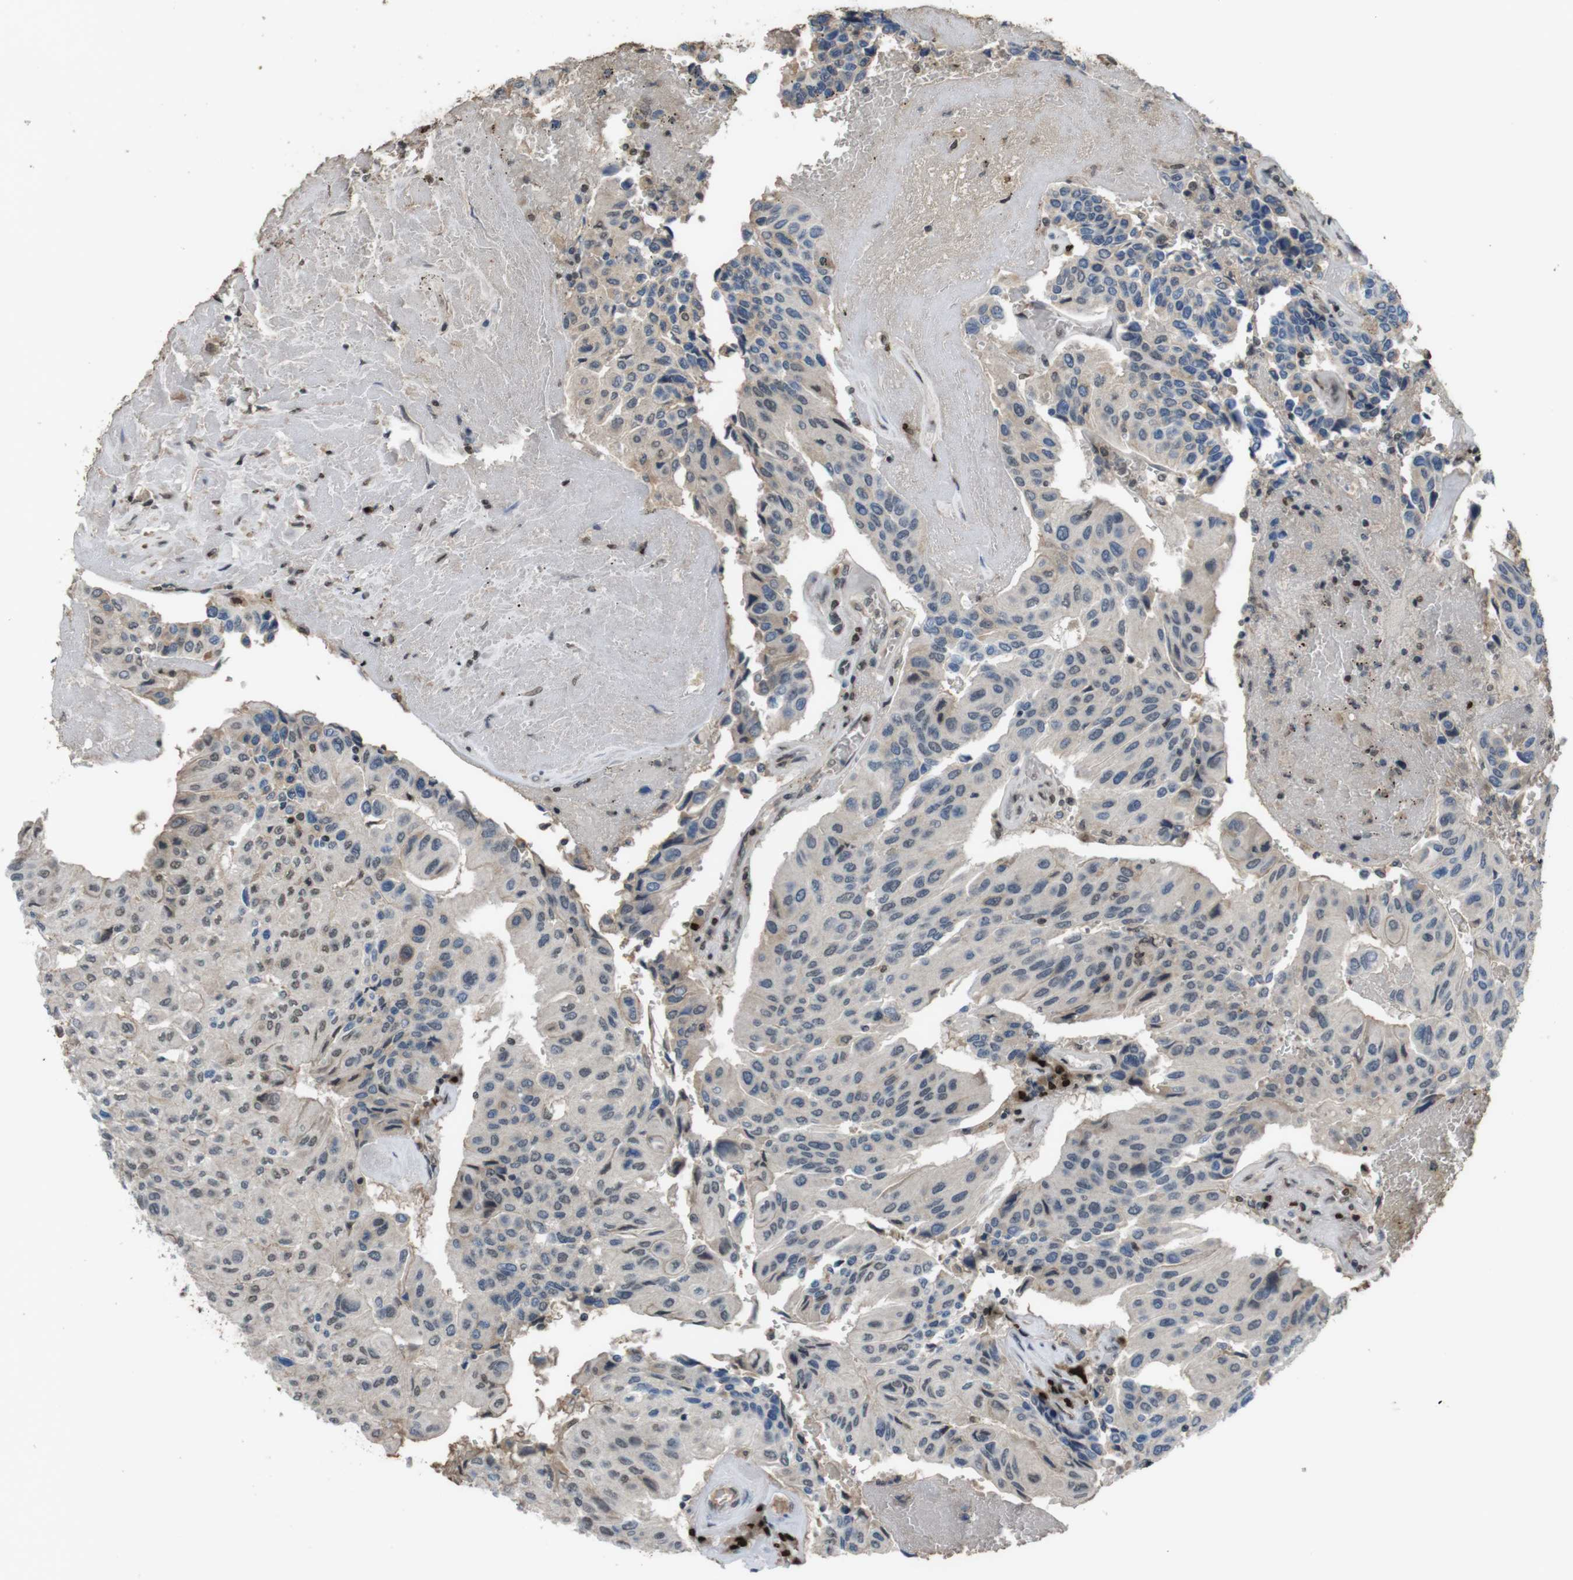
{"staining": {"intensity": "weak", "quantity": "25%-75%", "location": "nuclear"}, "tissue": "urothelial cancer", "cell_type": "Tumor cells", "image_type": "cancer", "snomed": [{"axis": "morphology", "description": "Urothelial carcinoma, High grade"}, {"axis": "topography", "description": "Urinary bladder"}], "caption": "A high-resolution micrograph shows immunohistochemistry staining of urothelial cancer, which reveals weak nuclear staining in about 25%-75% of tumor cells.", "gene": "SUB1", "patient": {"sex": "male", "age": 66}}